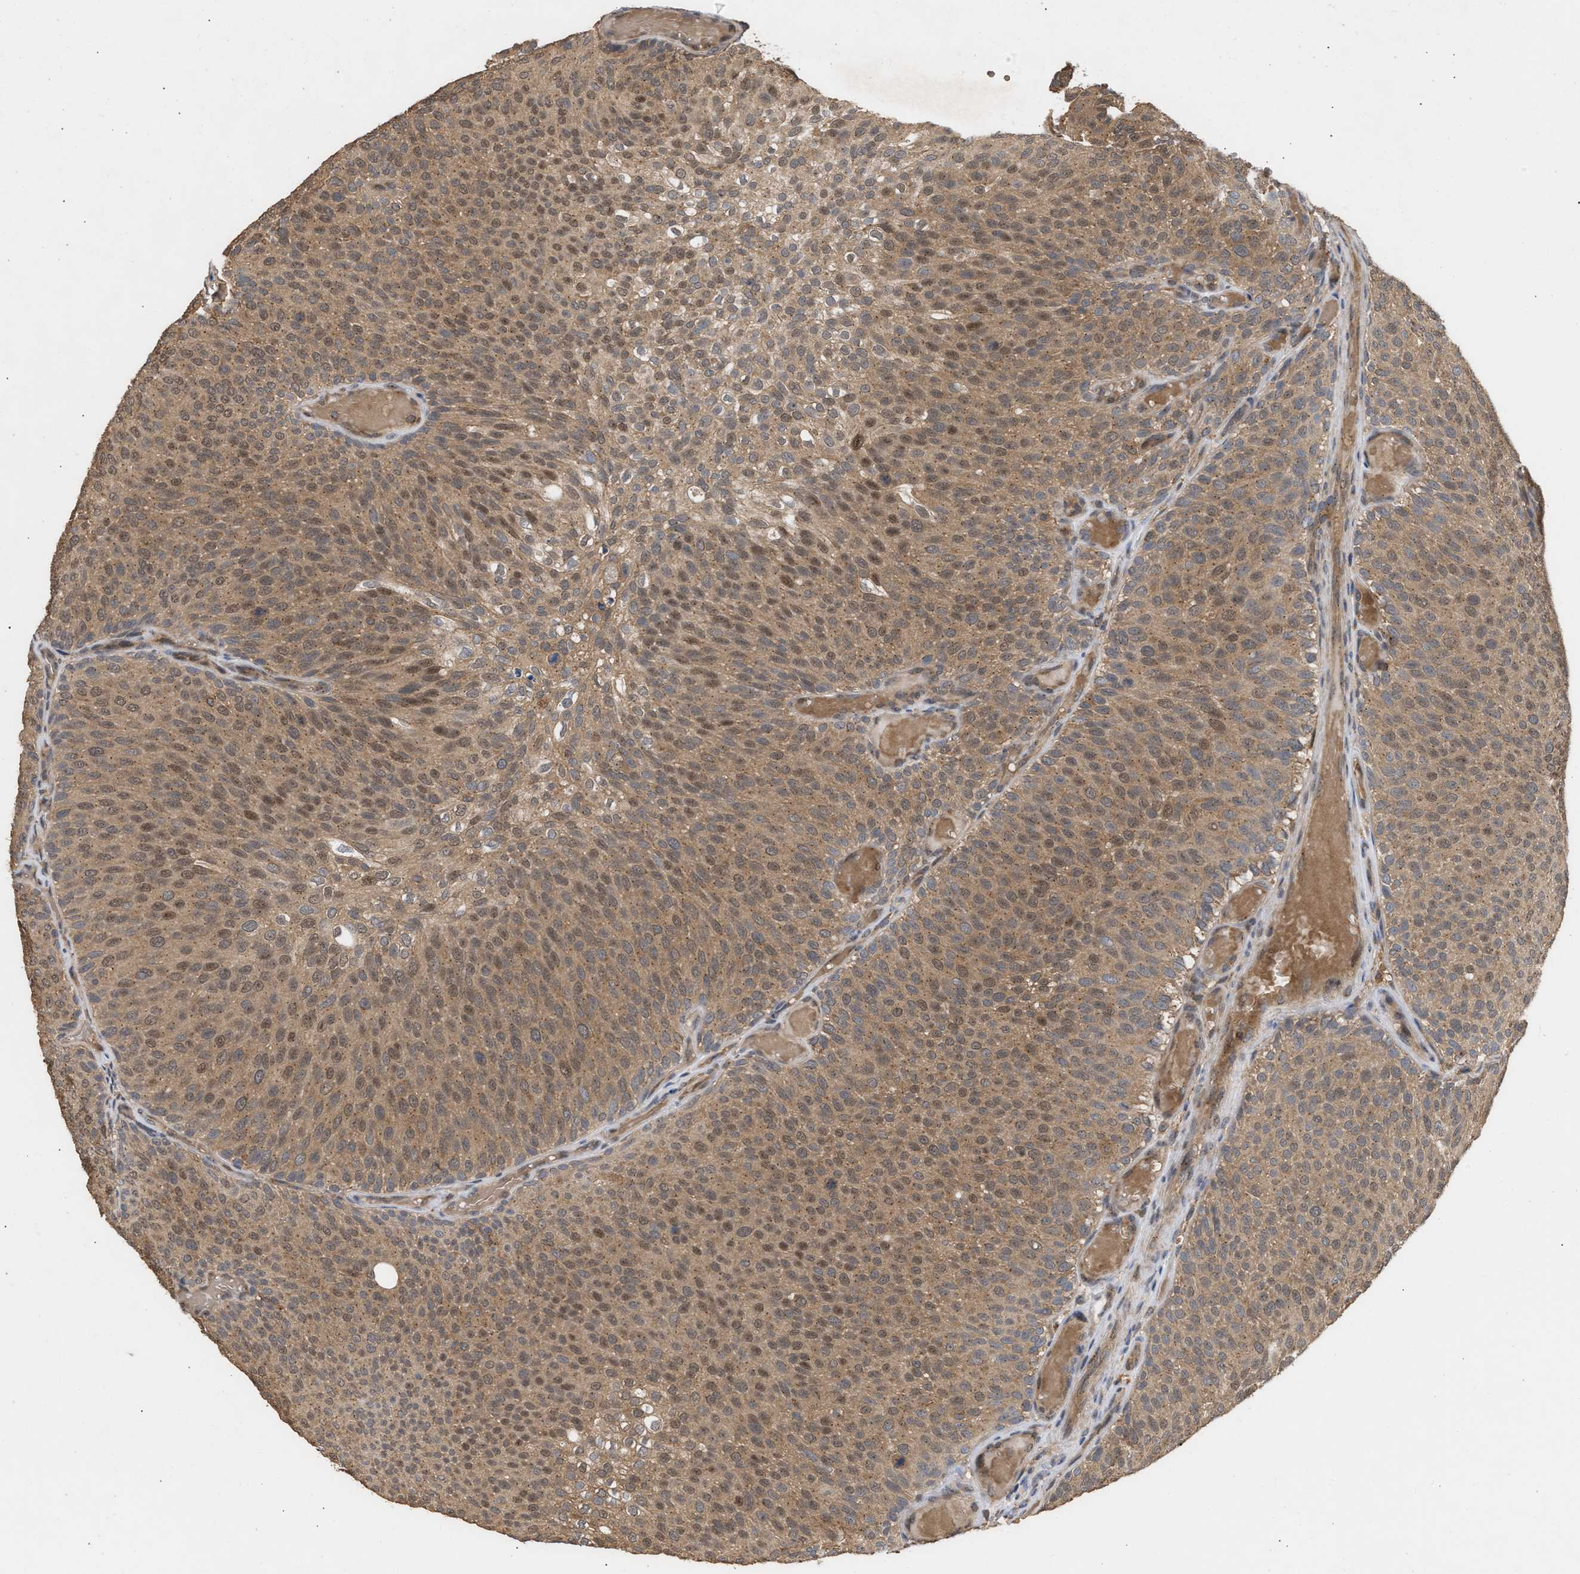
{"staining": {"intensity": "moderate", "quantity": ">75%", "location": "cytoplasmic/membranous,nuclear"}, "tissue": "urothelial cancer", "cell_type": "Tumor cells", "image_type": "cancer", "snomed": [{"axis": "morphology", "description": "Urothelial carcinoma, Low grade"}, {"axis": "topography", "description": "Urinary bladder"}], "caption": "Immunohistochemistry micrograph of urothelial cancer stained for a protein (brown), which exhibits medium levels of moderate cytoplasmic/membranous and nuclear positivity in approximately >75% of tumor cells.", "gene": "FITM1", "patient": {"sex": "male", "age": 78}}